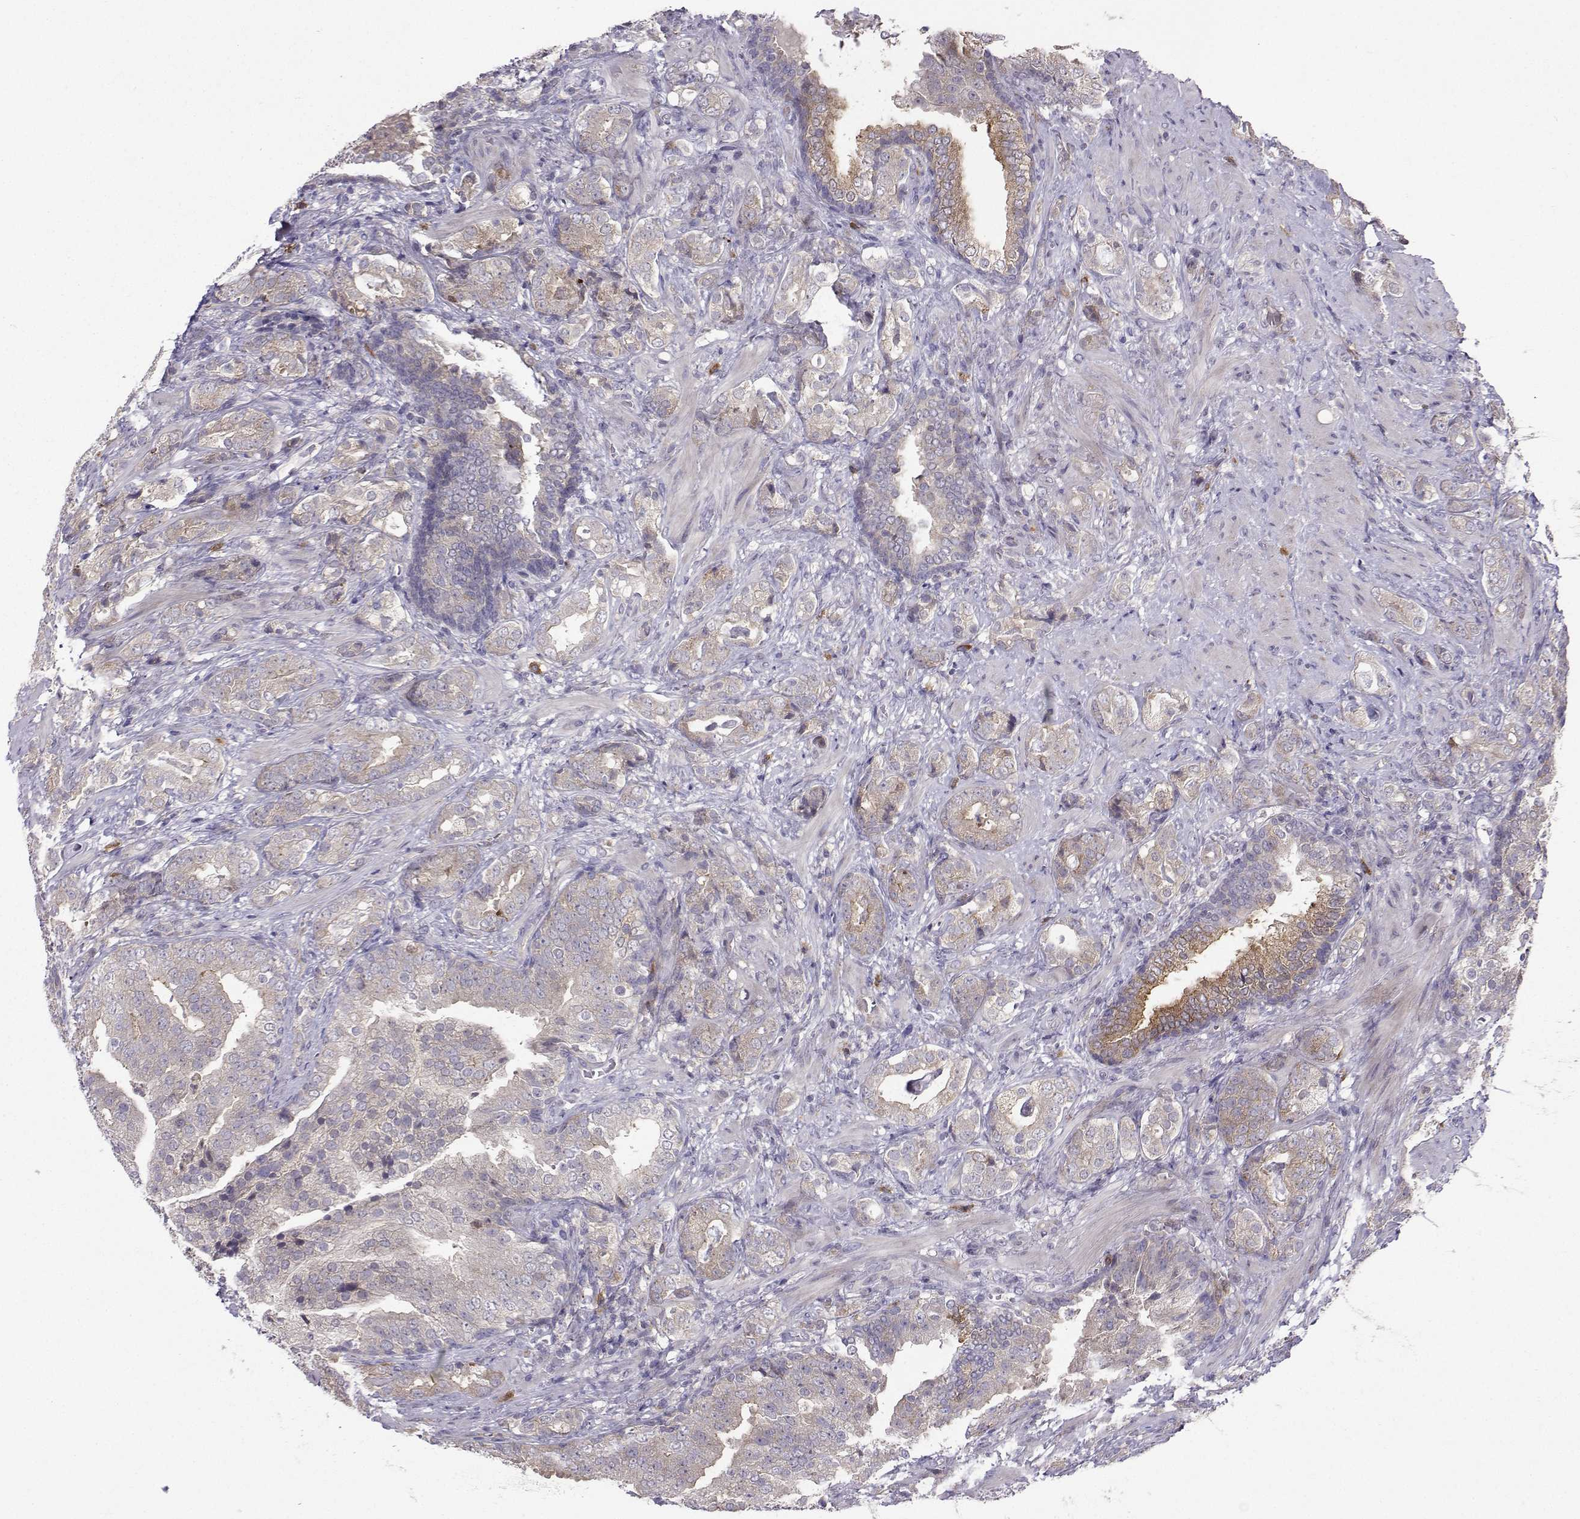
{"staining": {"intensity": "moderate", "quantity": "<25%", "location": "cytoplasmic/membranous"}, "tissue": "prostate cancer", "cell_type": "Tumor cells", "image_type": "cancer", "snomed": [{"axis": "morphology", "description": "Adenocarcinoma, NOS"}, {"axis": "topography", "description": "Prostate"}], "caption": "Prostate adenocarcinoma stained for a protein (brown) reveals moderate cytoplasmic/membranous positive staining in approximately <25% of tumor cells.", "gene": "STXBP5", "patient": {"sex": "male", "age": 57}}